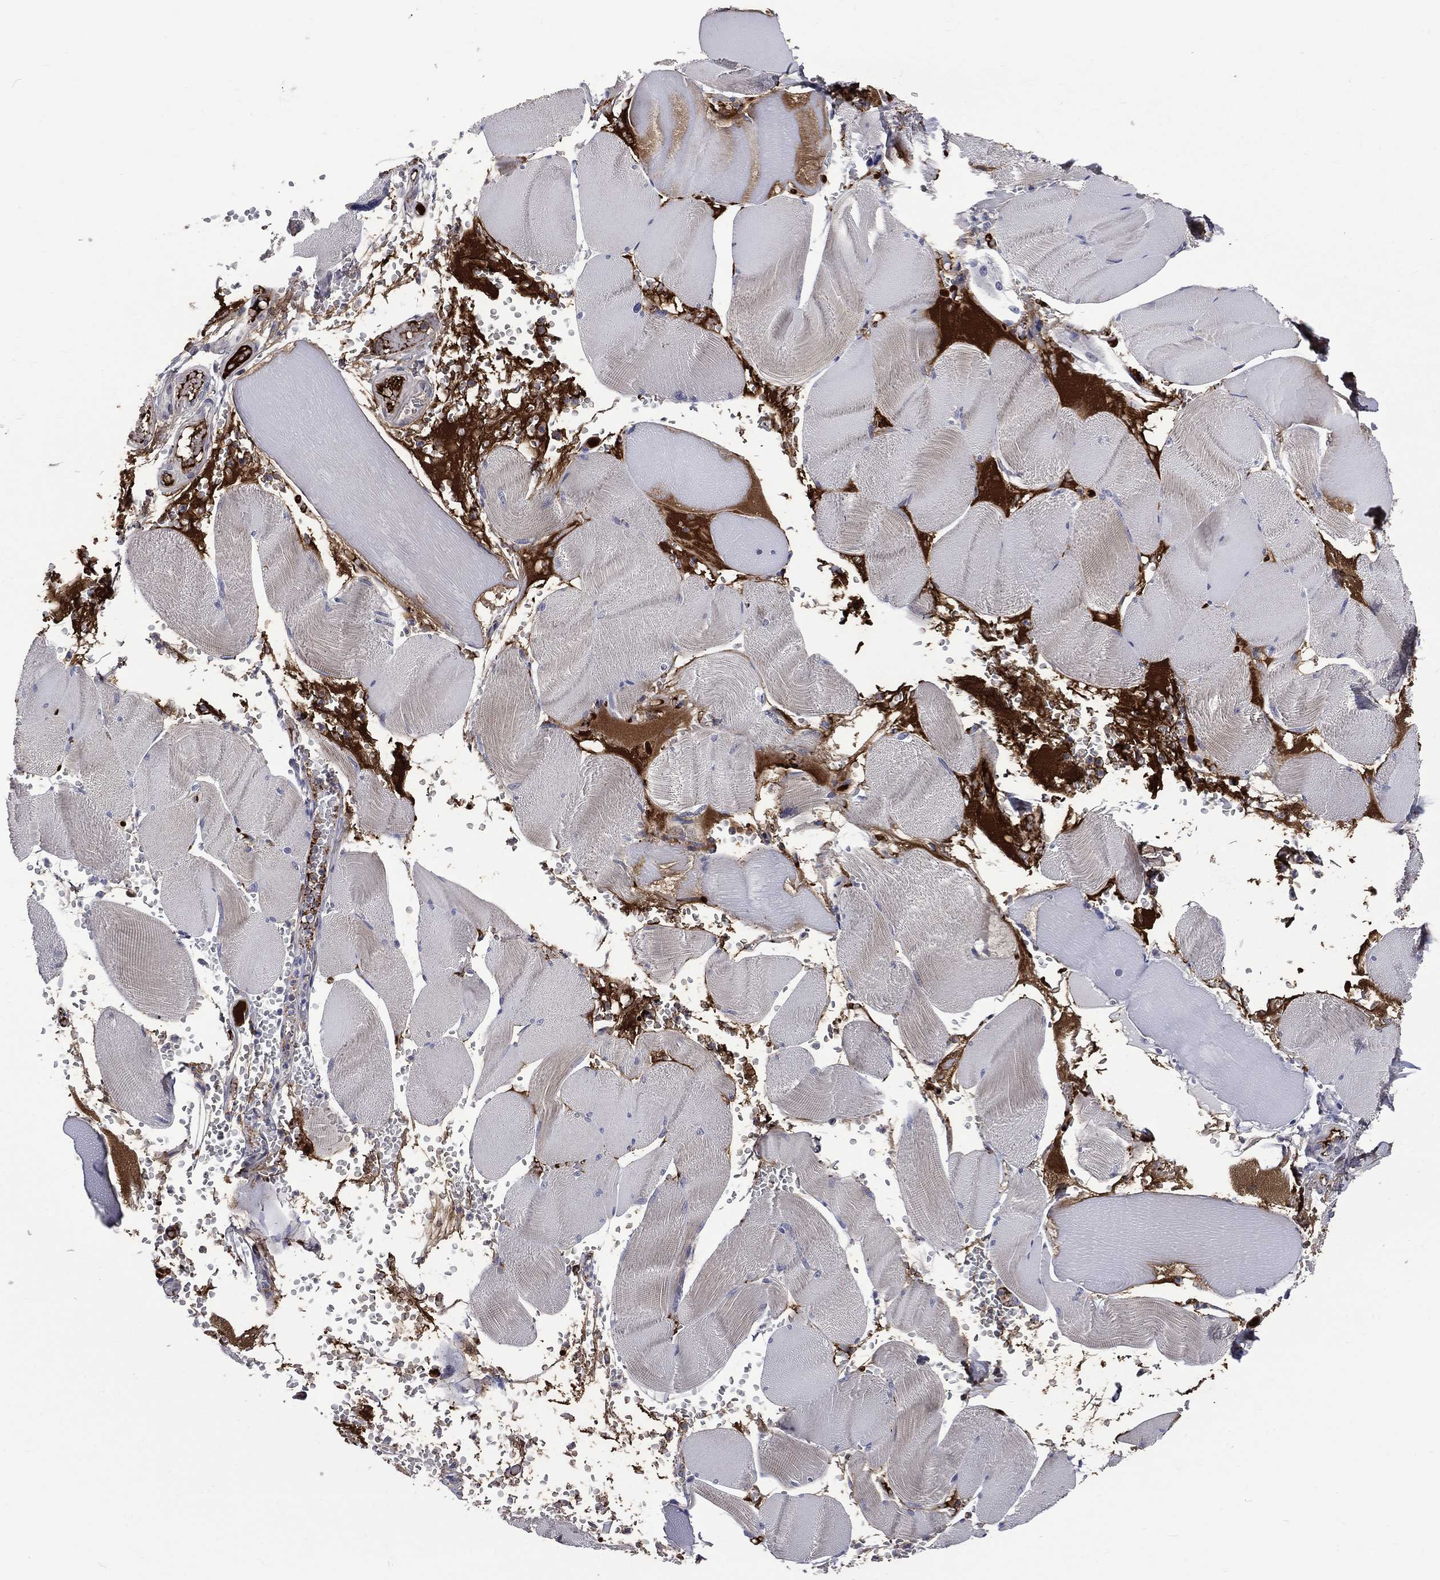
{"staining": {"intensity": "negative", "quantity": "none", "location": "none"}, "tissue": "skeletal muscle", "cell_type": "Myocytes", "image_type": "normal", "snomed": [{"axis": "morphology", "description": "Normal tissue, NOS"}, {"axis": "topography", "description": "Skeletal muscle"}], "caption": "The IHC micrograph has no significant expression in myocytes of skeletal muscle.", "gene": "FGG", "patient": {"sex": "male", "age": 56}}